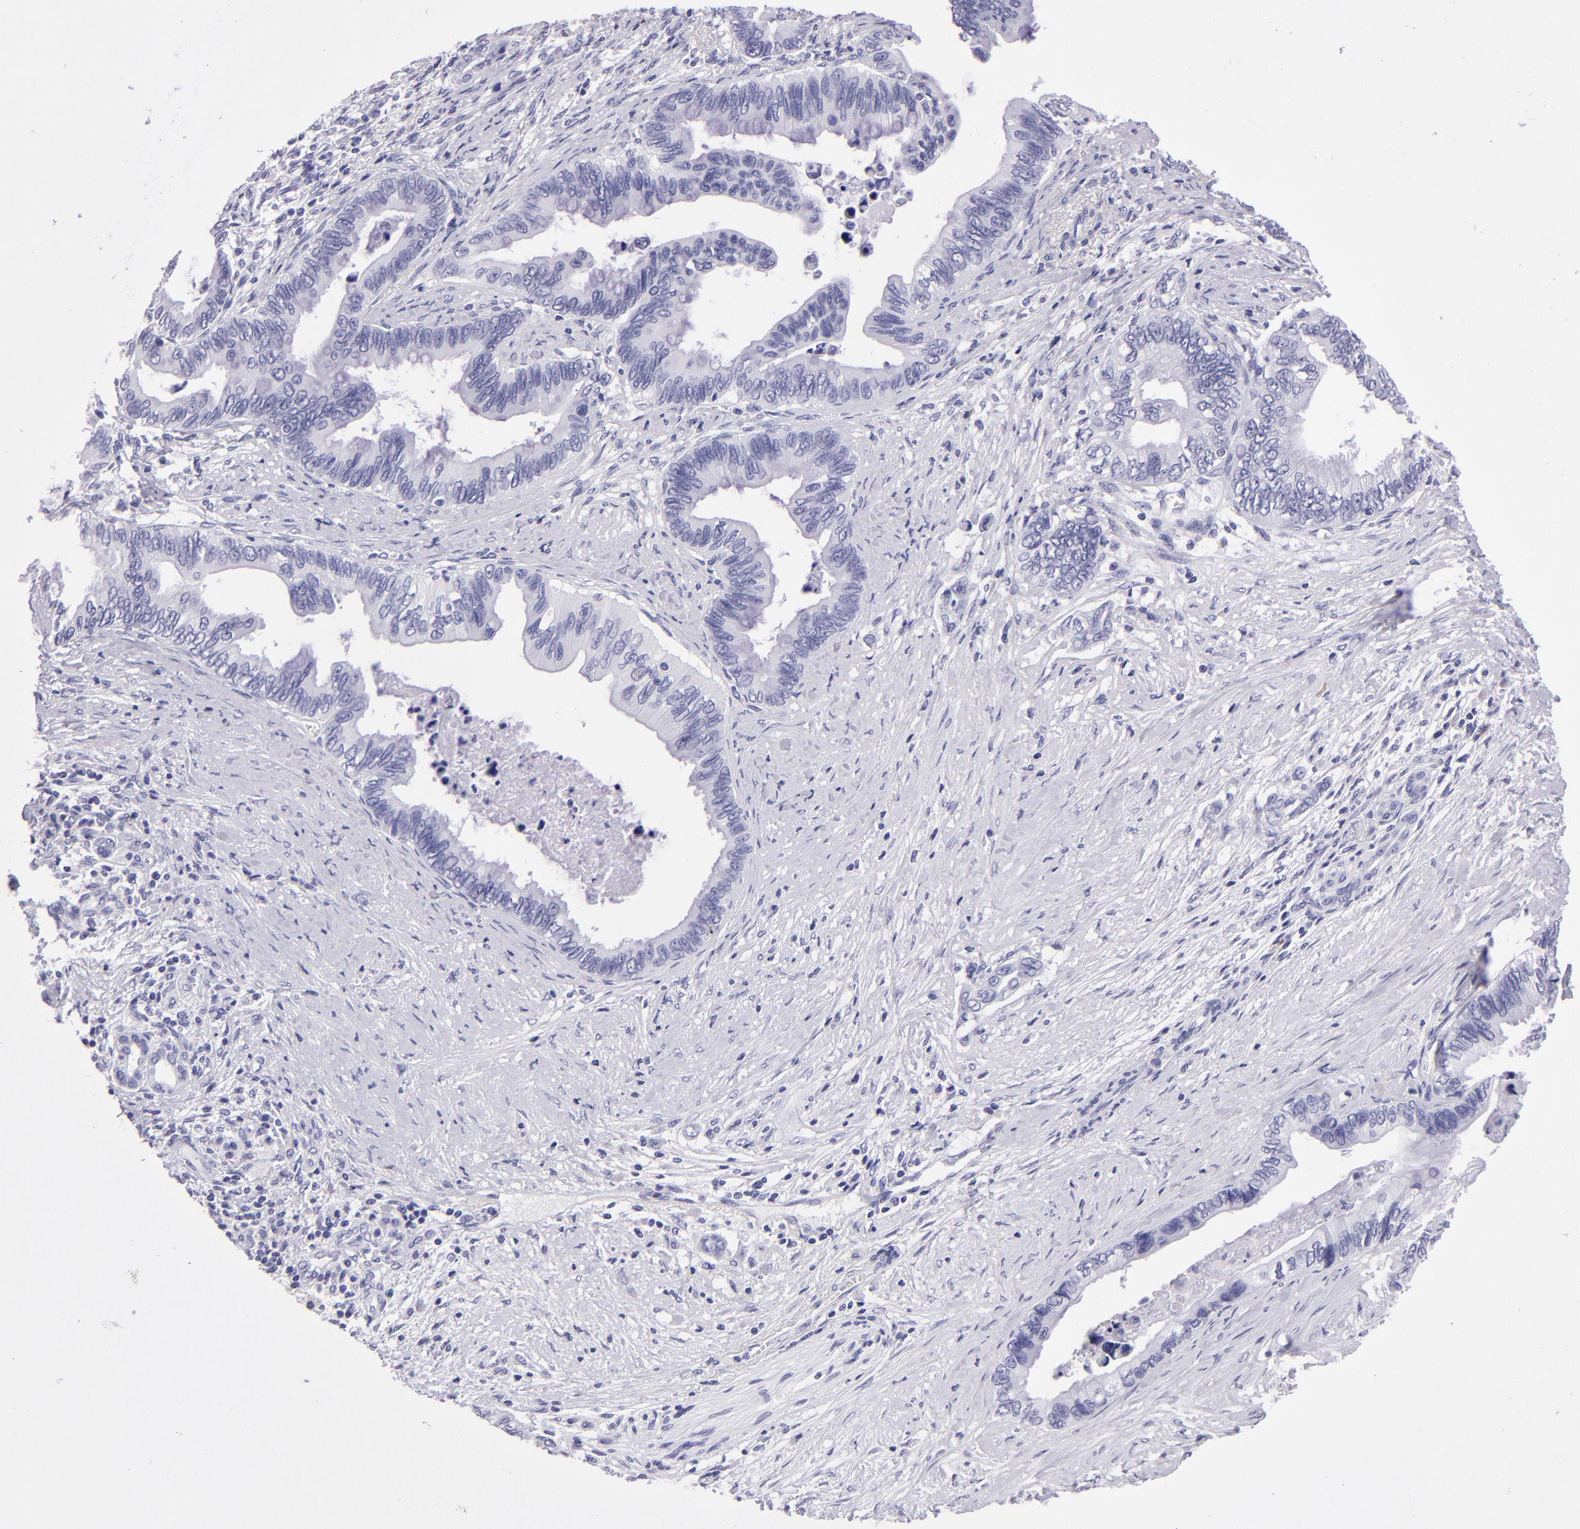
{"staining": {"intensity": "negative", "quantity": "none", "location": "none"}, "tissue": "pancreatic cancer", "cell_type": "Tumor cells", "image_type": "cancer", "snomed": [{"axis": "morphology", "description": "Adenocarcinoma, NOS"}, {"axis": "topography", "description": "Pancreas"}], "caption": "High magnification brightfield microscopy of pancreatic adenocarcinoma stained with DAB (brown) and counterstained with hematoxylin (blue): tumor cells show no significant positivity. (IHC, brightfield microscopy, high magnification).", "gene": "TYRP1", "patient": {"sex": "female", "age": 66}}